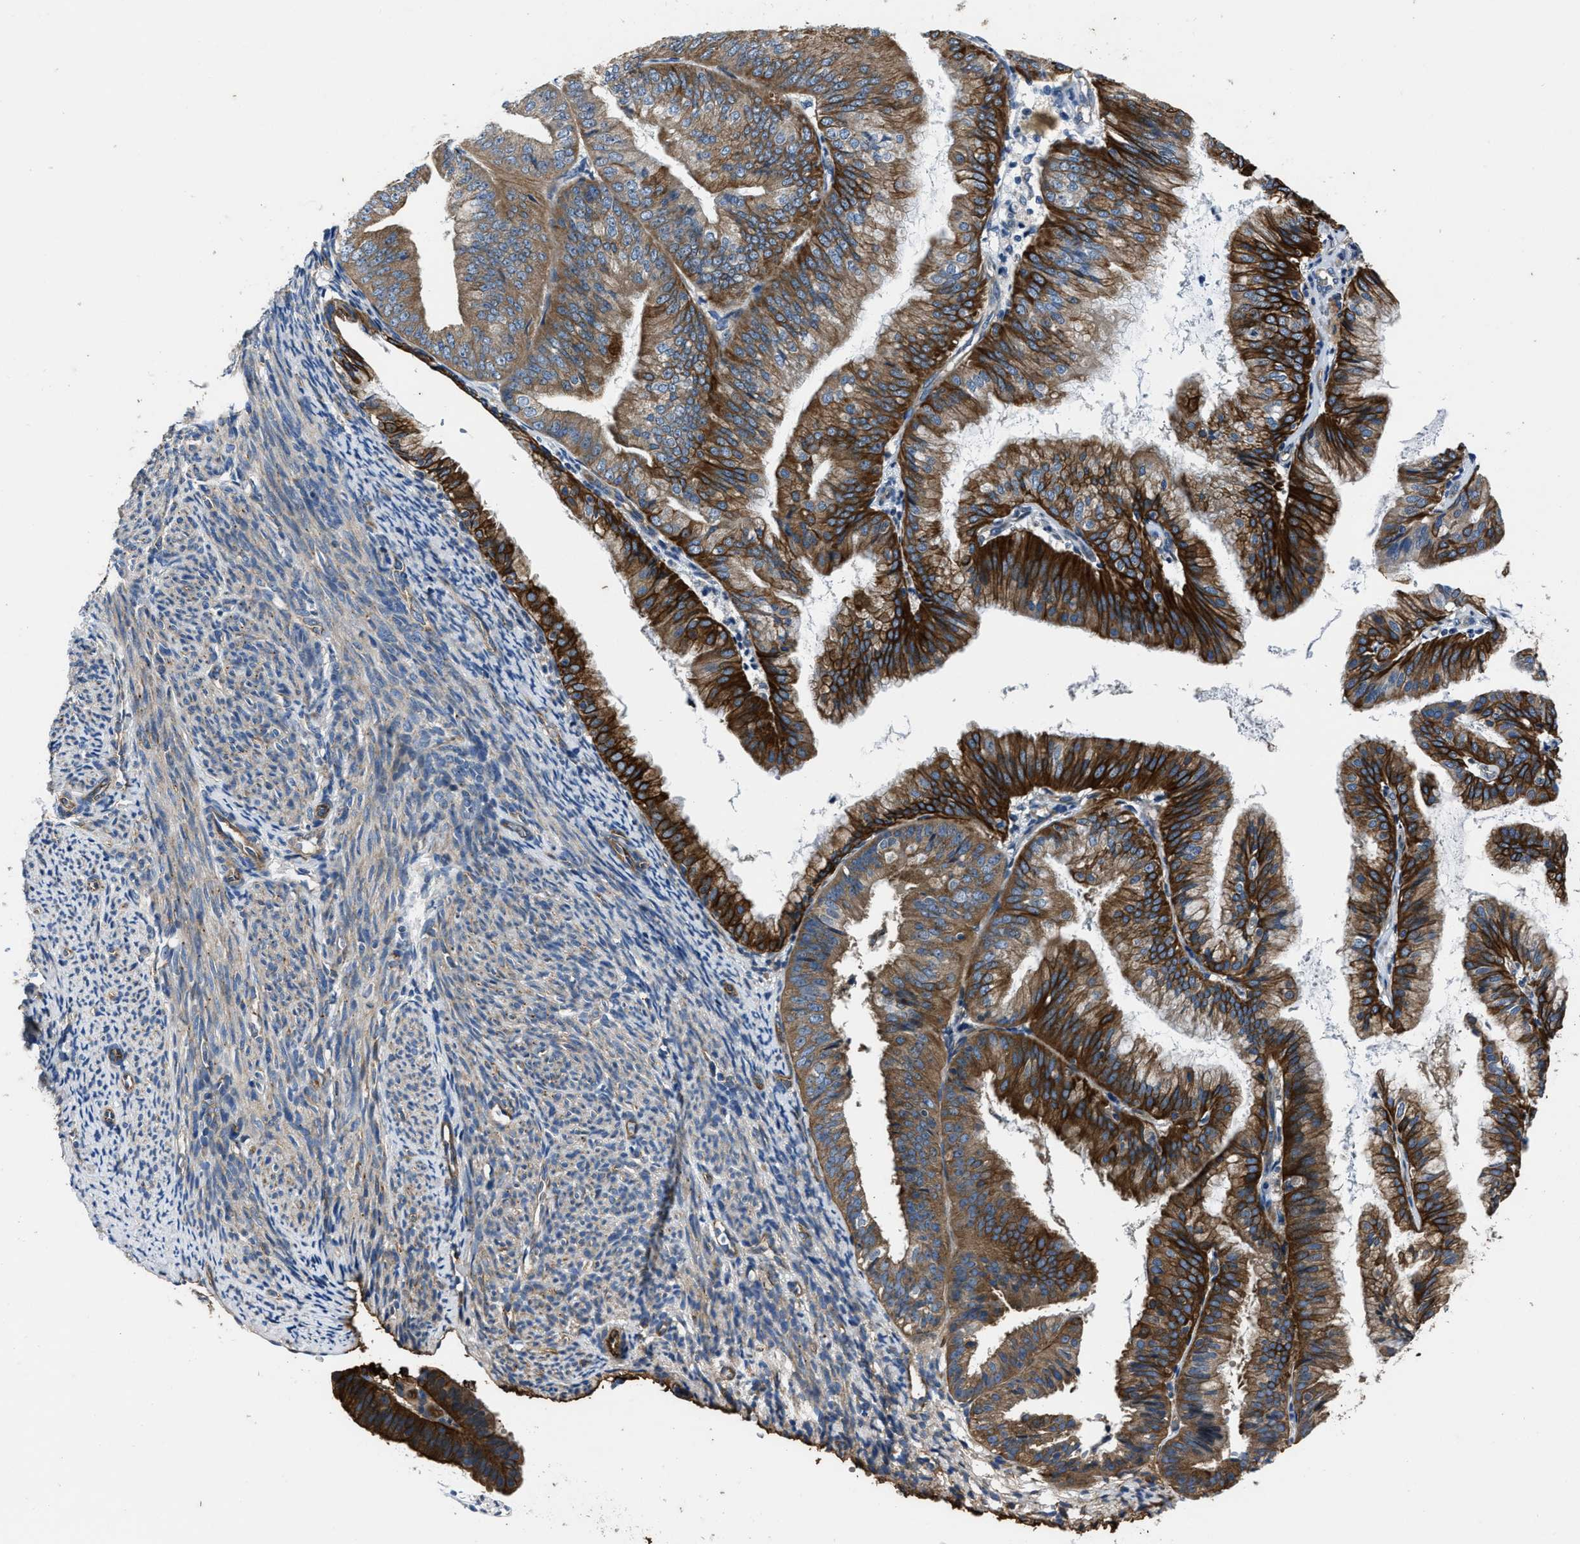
{"staining": {"intensity": "strong", "quantity": ">75%", "location": "cytoplasmic/membranous"}, "tissue": "endometrial cancer", "cell_type": "Tumor cells", "image_type": "cancer", "snomed": [{"axis": "morphology", "description": "Adenocarcinoma, NOS"}, {"axis": "topography", "description": "Endometrium"}], "caption": "This histopathology image displays IHC staining of human endometrial adenocarcinoma, with high strong cytoplasmic/membranous expression in approximately >75% of tumor cells.", "gene": "ERC1", "patient": {"sex": "female", "age": 63}}